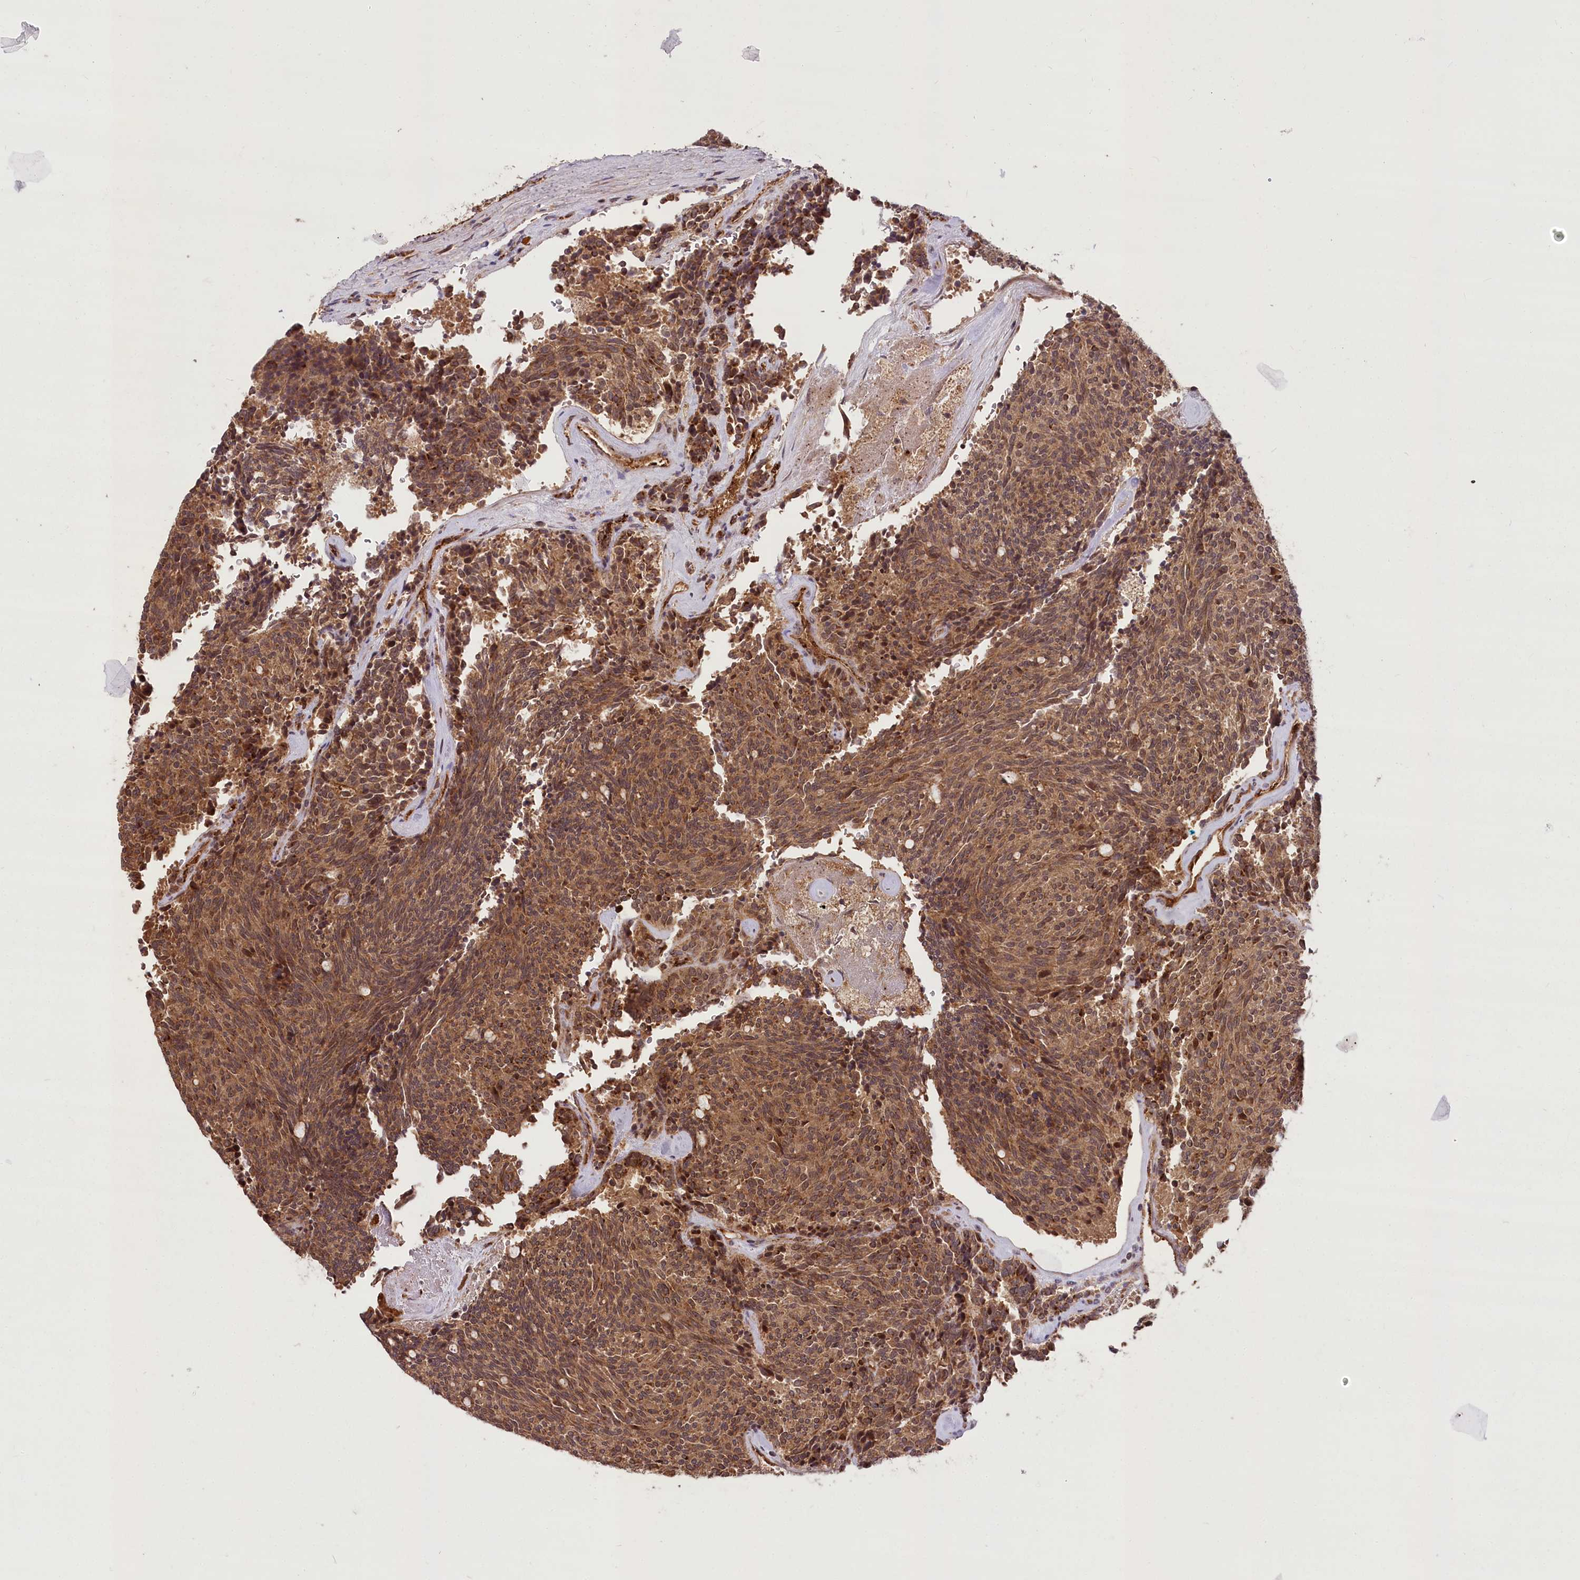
{"staining": {"intensity": "moderate", "quantity": ">75%", "location": "cytoplasmic/membranous,nuclear"}, "tissue": "carcinoid", "cell_type": "Tumor cells", "image_type": "cancer", "snomed": [{"axis": "morphology", "description": "Carcinoid, malignant, NOS"}, {"axis": "topography", "description": "Pancreas"}], "caption": "The micrograph demonstrates immunohistochemical staining of malignant carcinoid. There is moderate cytoplasmic/membranous and nuclear staining is appreciated in about >75% of tumor cells.", "gene": "CARD19", "patient": {"sex": "female", "age": 54}}